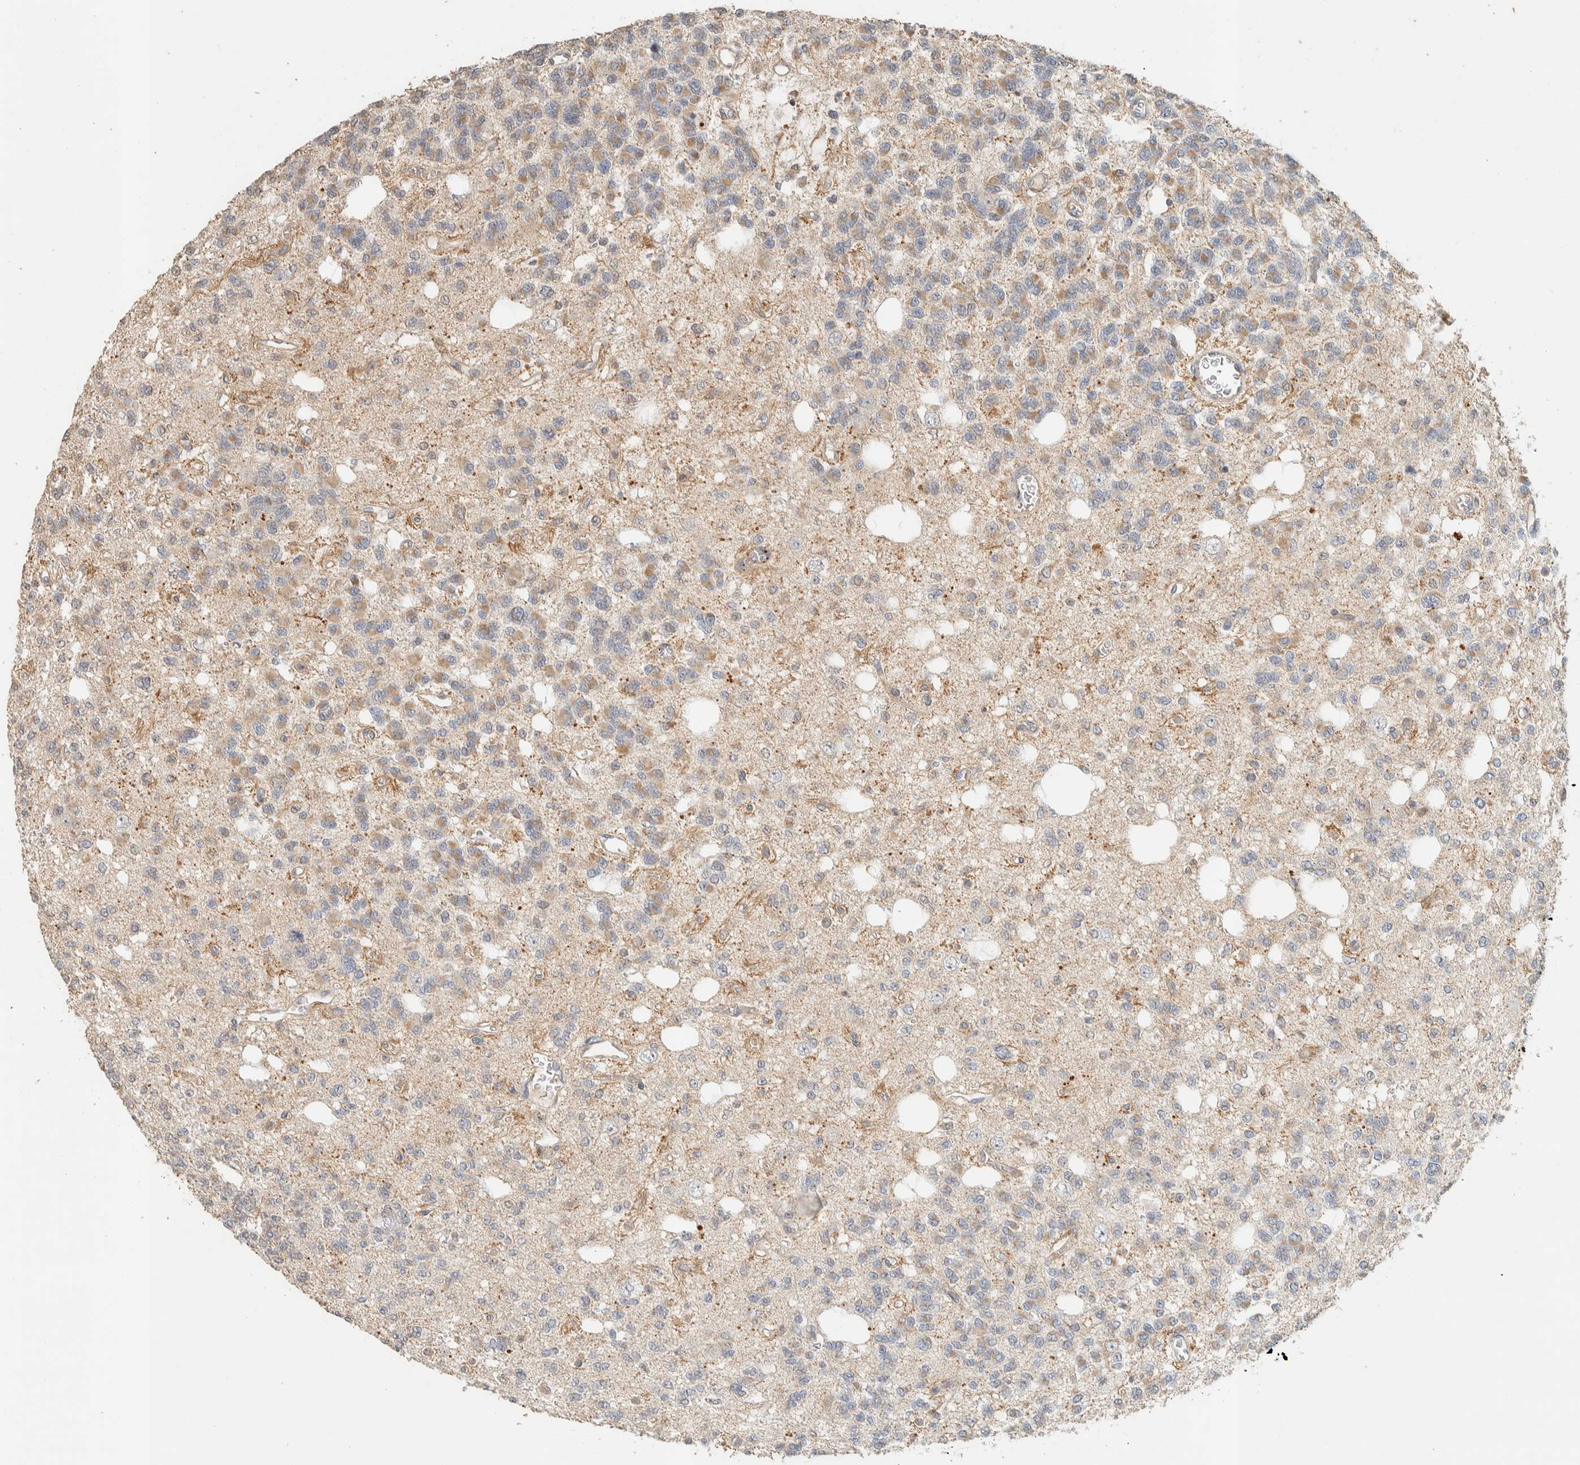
{"staining": {"intensity": "weak", "quantity": "25%-75%", "location": "cytoplasmic/membranous"}, "tissue": "glioma", "cell_type": "Tumor cells", "image_type": "cancer", "snomed": [{"axis": "morphology", "description": "Glioma, malignant, Low grade"}, {"axis": "topography", "description": "Brain"}], "caption": "Immunohistochemistry (IHC) staining of malignant glioma (low-grade), which displays low levels of weak cytoplasmic/membranous staining in about 25%-75% of tumor cells indicating weak cytoplasmic/membranous protein positivity. The staining was performed using DAB (brown) for protein detection and nuclei were counterstained in hematoxylin (blue).", "gene": "PDE7B", "patient": {"sex": "male", "age": 38}}